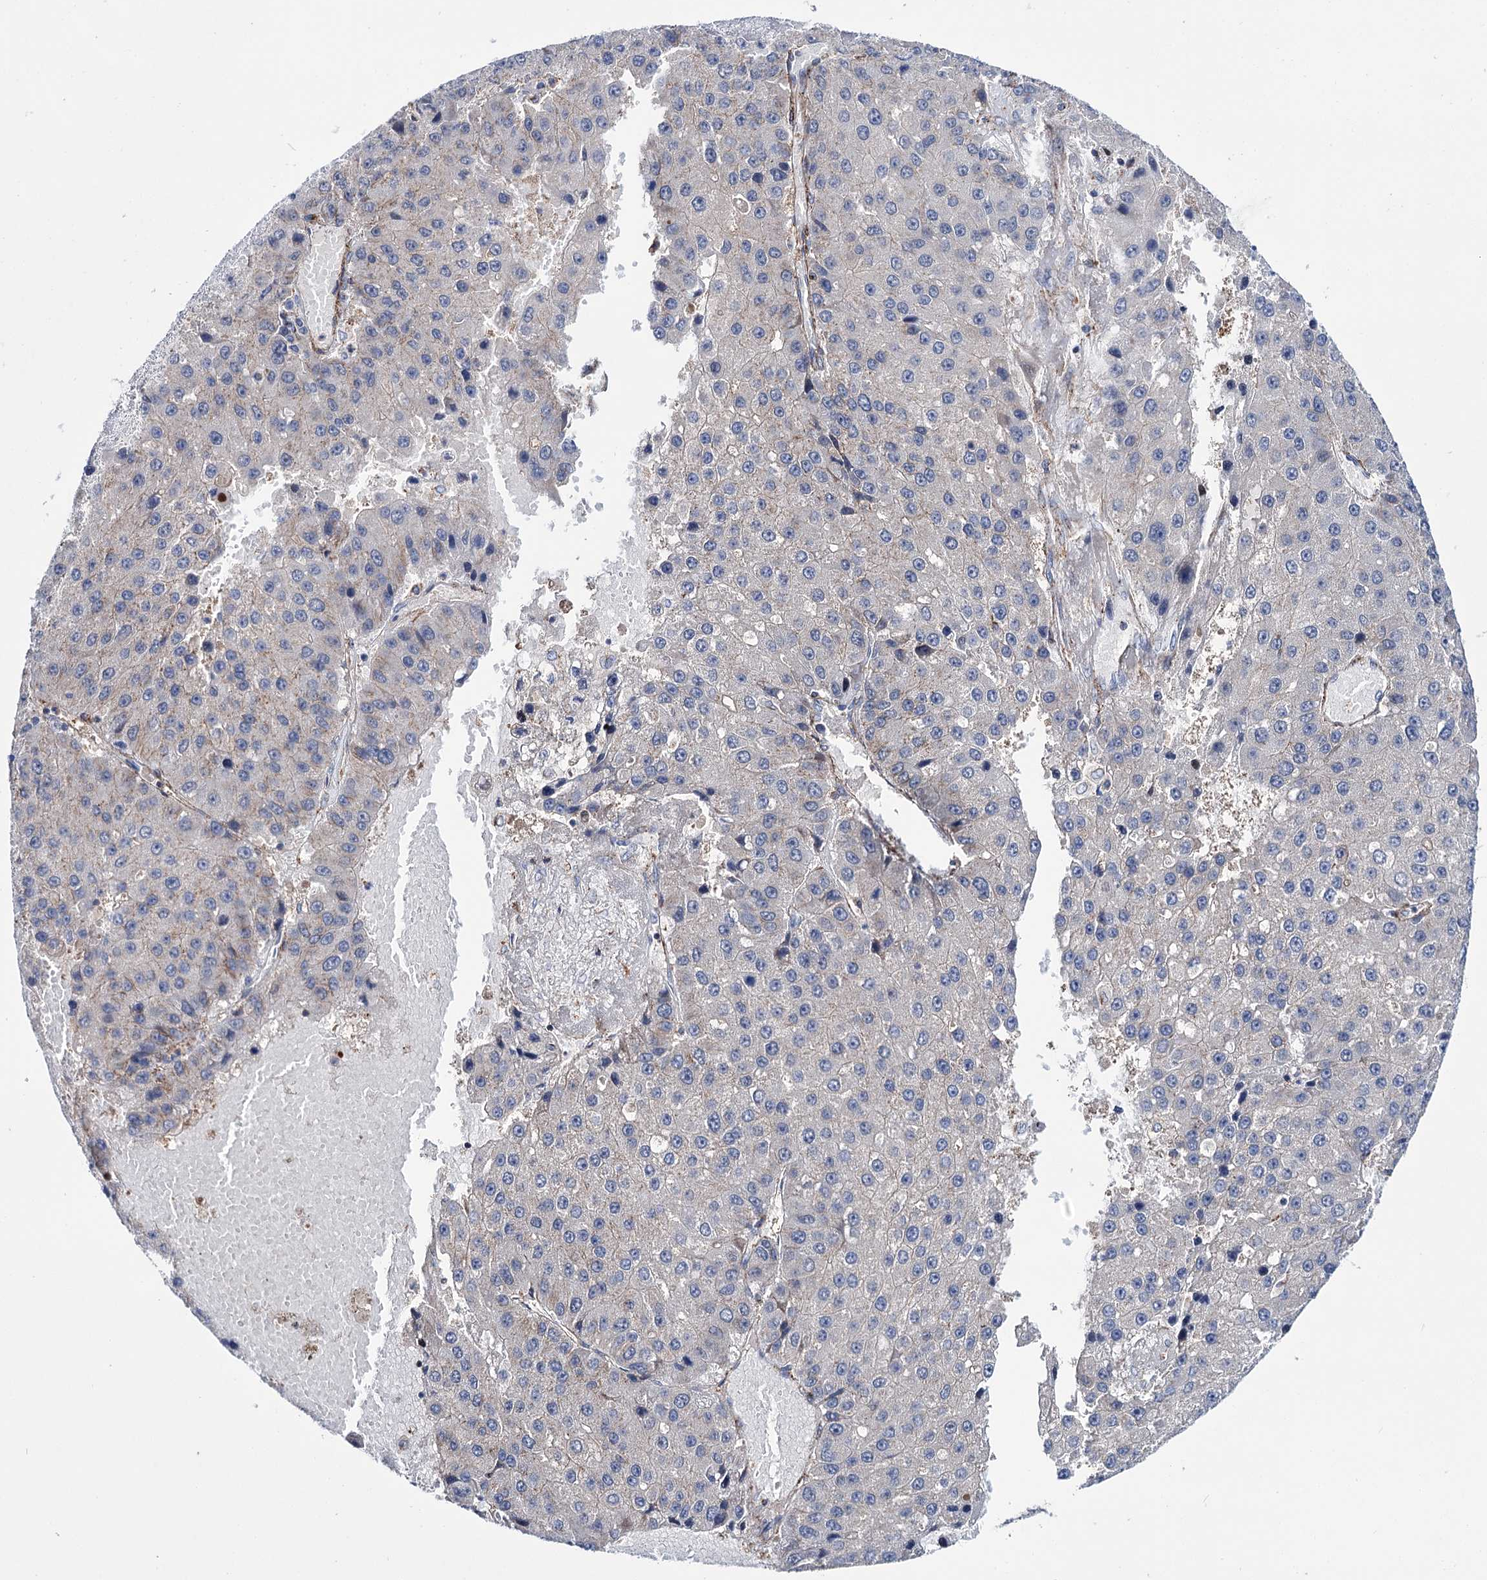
{"staining": {"intensity": "negative", "quantity": "none", "location": "none"}, "tissue": "liver cancer", "cell_type": "Tumor cells", "image_type": "cancer", "snomed": [{"axis": "morphology", "description": "Carcinoma, Hepatocellular, NOS"}, {"axis": "topography", "description": "Liver"}], "caption": "Micrograph shows no protein staining in tumor cells of liver hepatocellular carcinoma tissue.", "gene": "DEF6", "patient": {"sex": "female", "age": 73}}